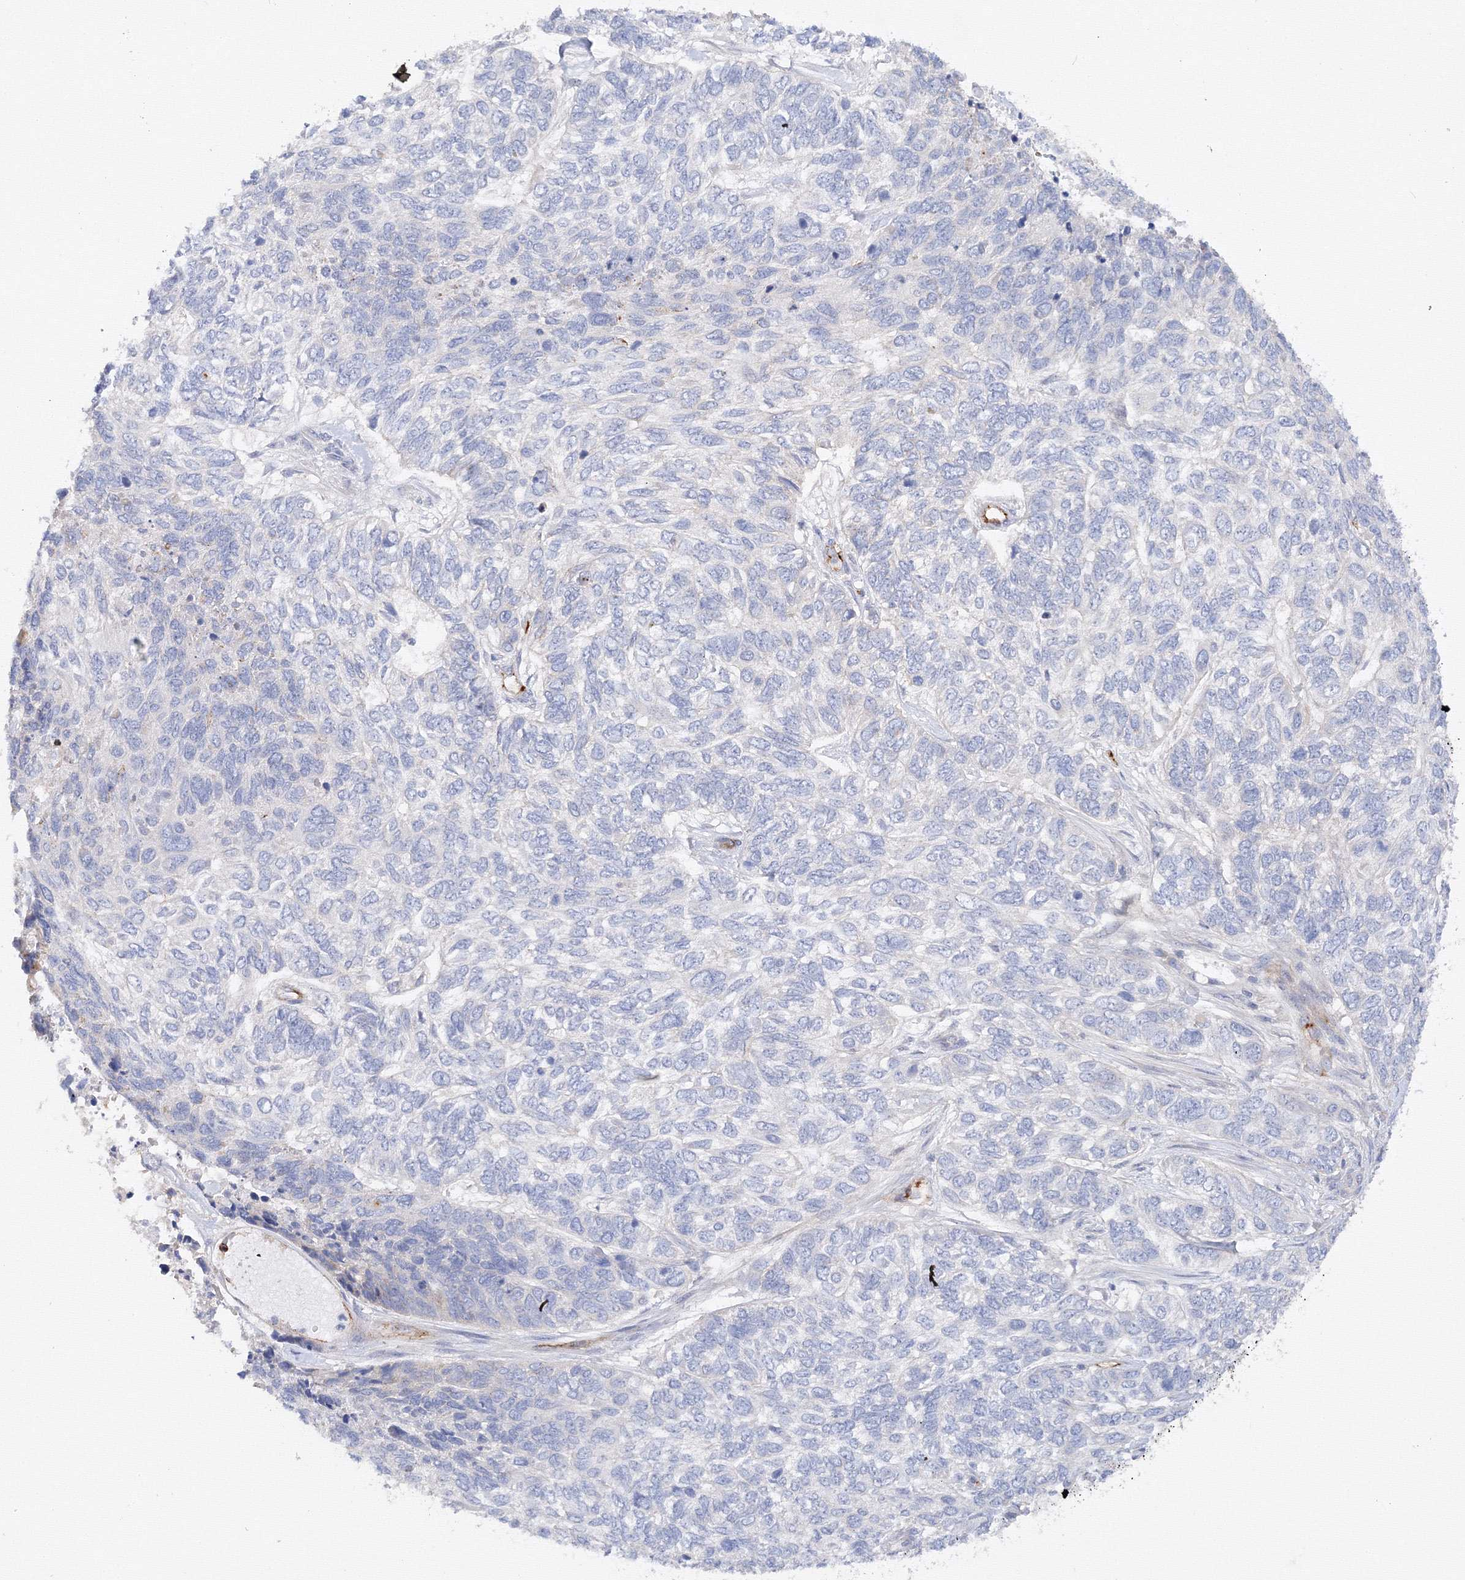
{"staining": {"intensity": "negative", "quantity": "none", "location": "none"}, "tissue": "skin cancer", "cell_type": "Tumor cells", "image_type": "cancer", "snomed": [{"axis": "morphology", "description": "Basal cell carcinoma"}, {"axis": "topography", "description": "Skin"}], "caption": "This is a image of immunohistochemistry (IHC) staining of skin cancer, which shows no positivity in tumor cells. Brightfield microscopy of immunohistochemistry (IHC) stained with DAB (3,3'-diaminobenzidine) (brown) and hematoxylin (blue), captured at high magnification.", "gene": "DIS3L2", "patient": {"sex": "female", "age": 65}}